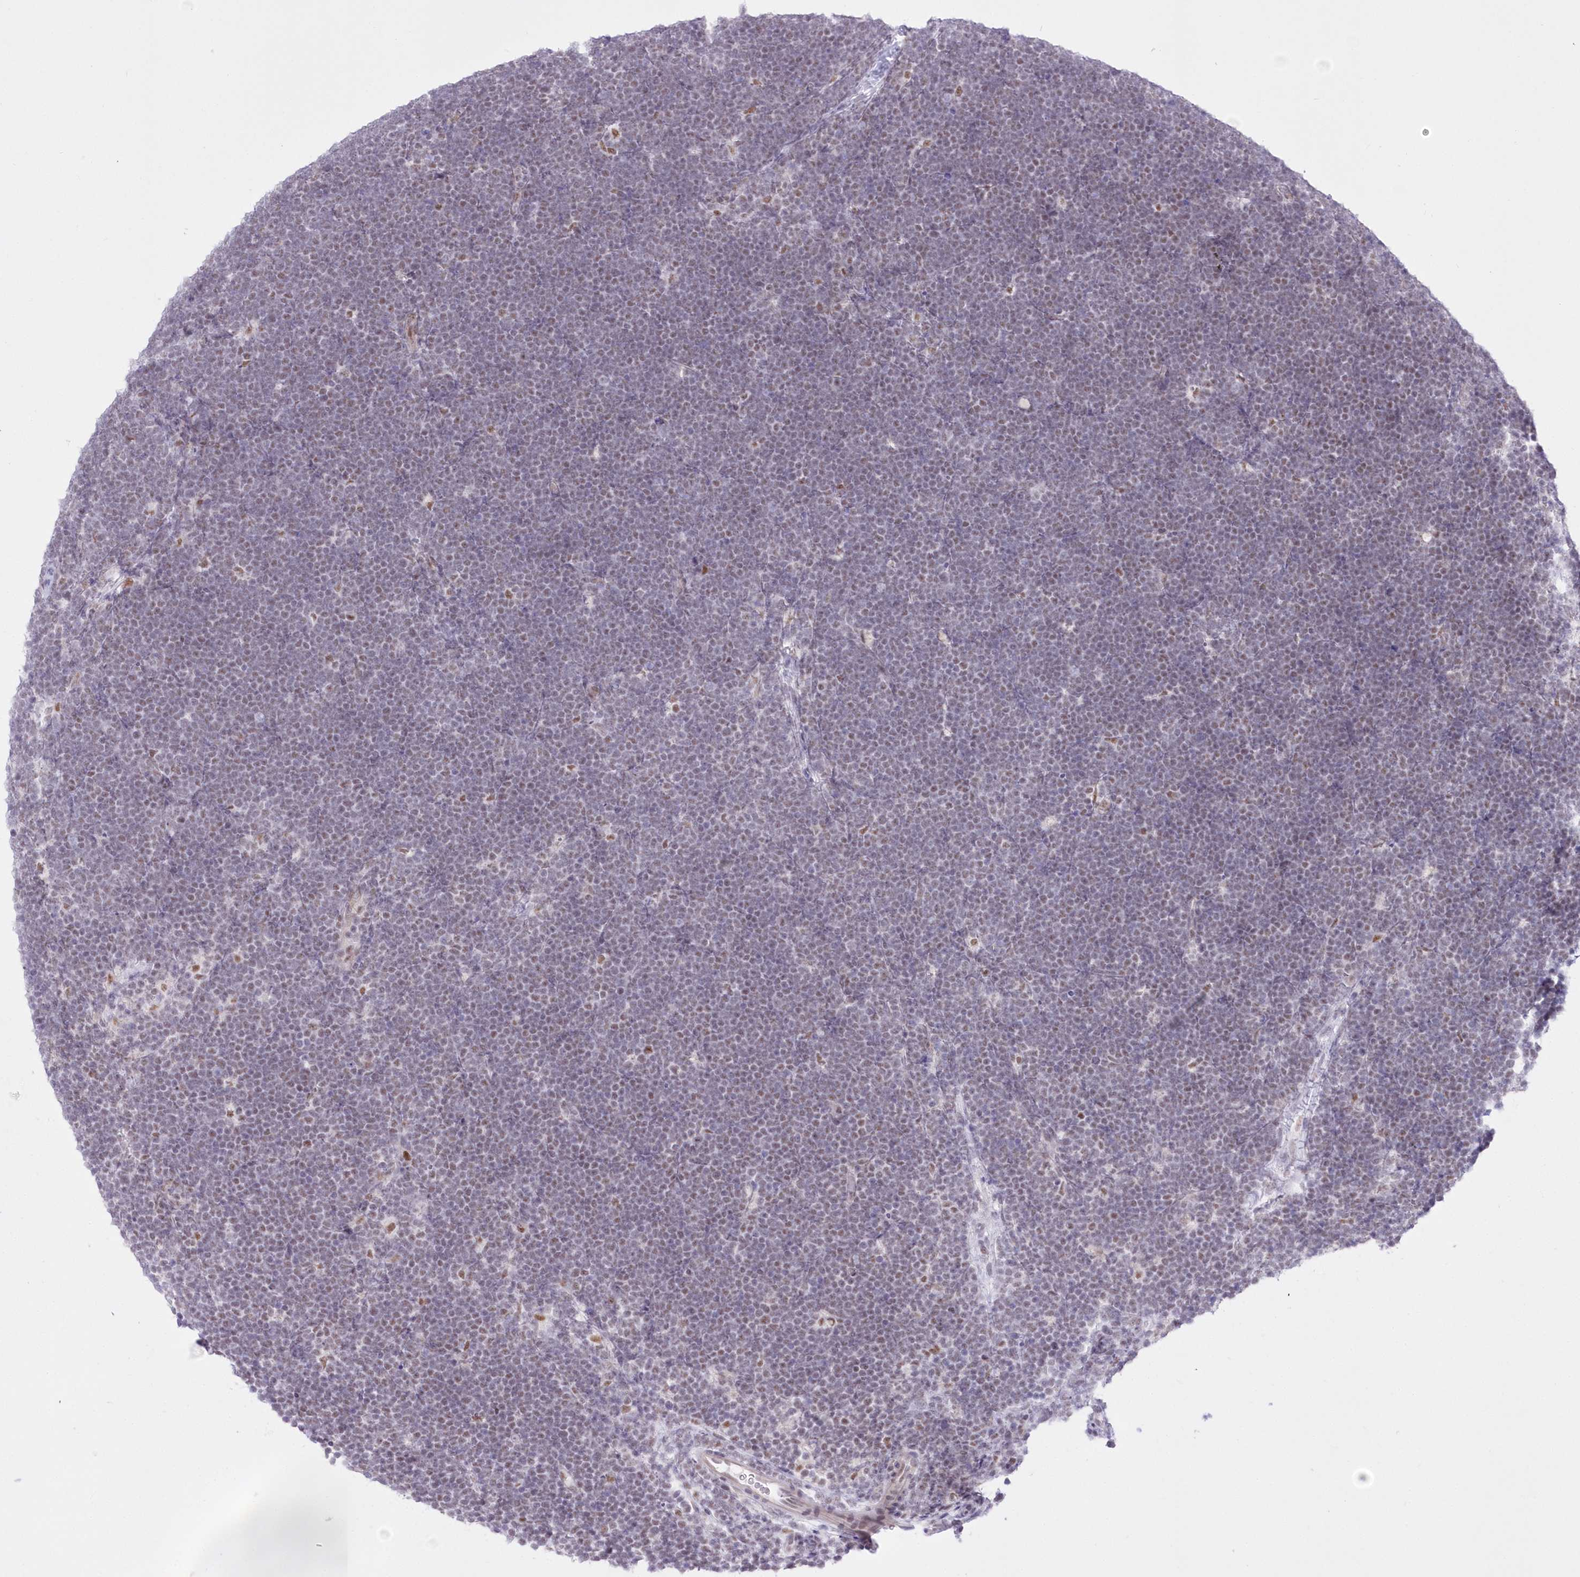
{"staining": {"intensity": "weak", "quantity": "25%-75%", "location": "nuclear"}, "tissue": "lymphoma", "cell_type": "Tumor cells", "image_type": "cancer", "snomed": [{"axis": "morphology", "description": "Malignant lymphoma, non-Hodgkin's type, High grade"}, {"axis": "topography", "description": "Lymph node"}], "caption": "Protein analysis of malignant lymphoma, non-Hodgkin's type (high-grade) tissue reveals weak nuclear staining in approximately 25%-75% of tumor cells.", "gene": "NSUN2", "patient": {"sex": "male", "age": 13}}